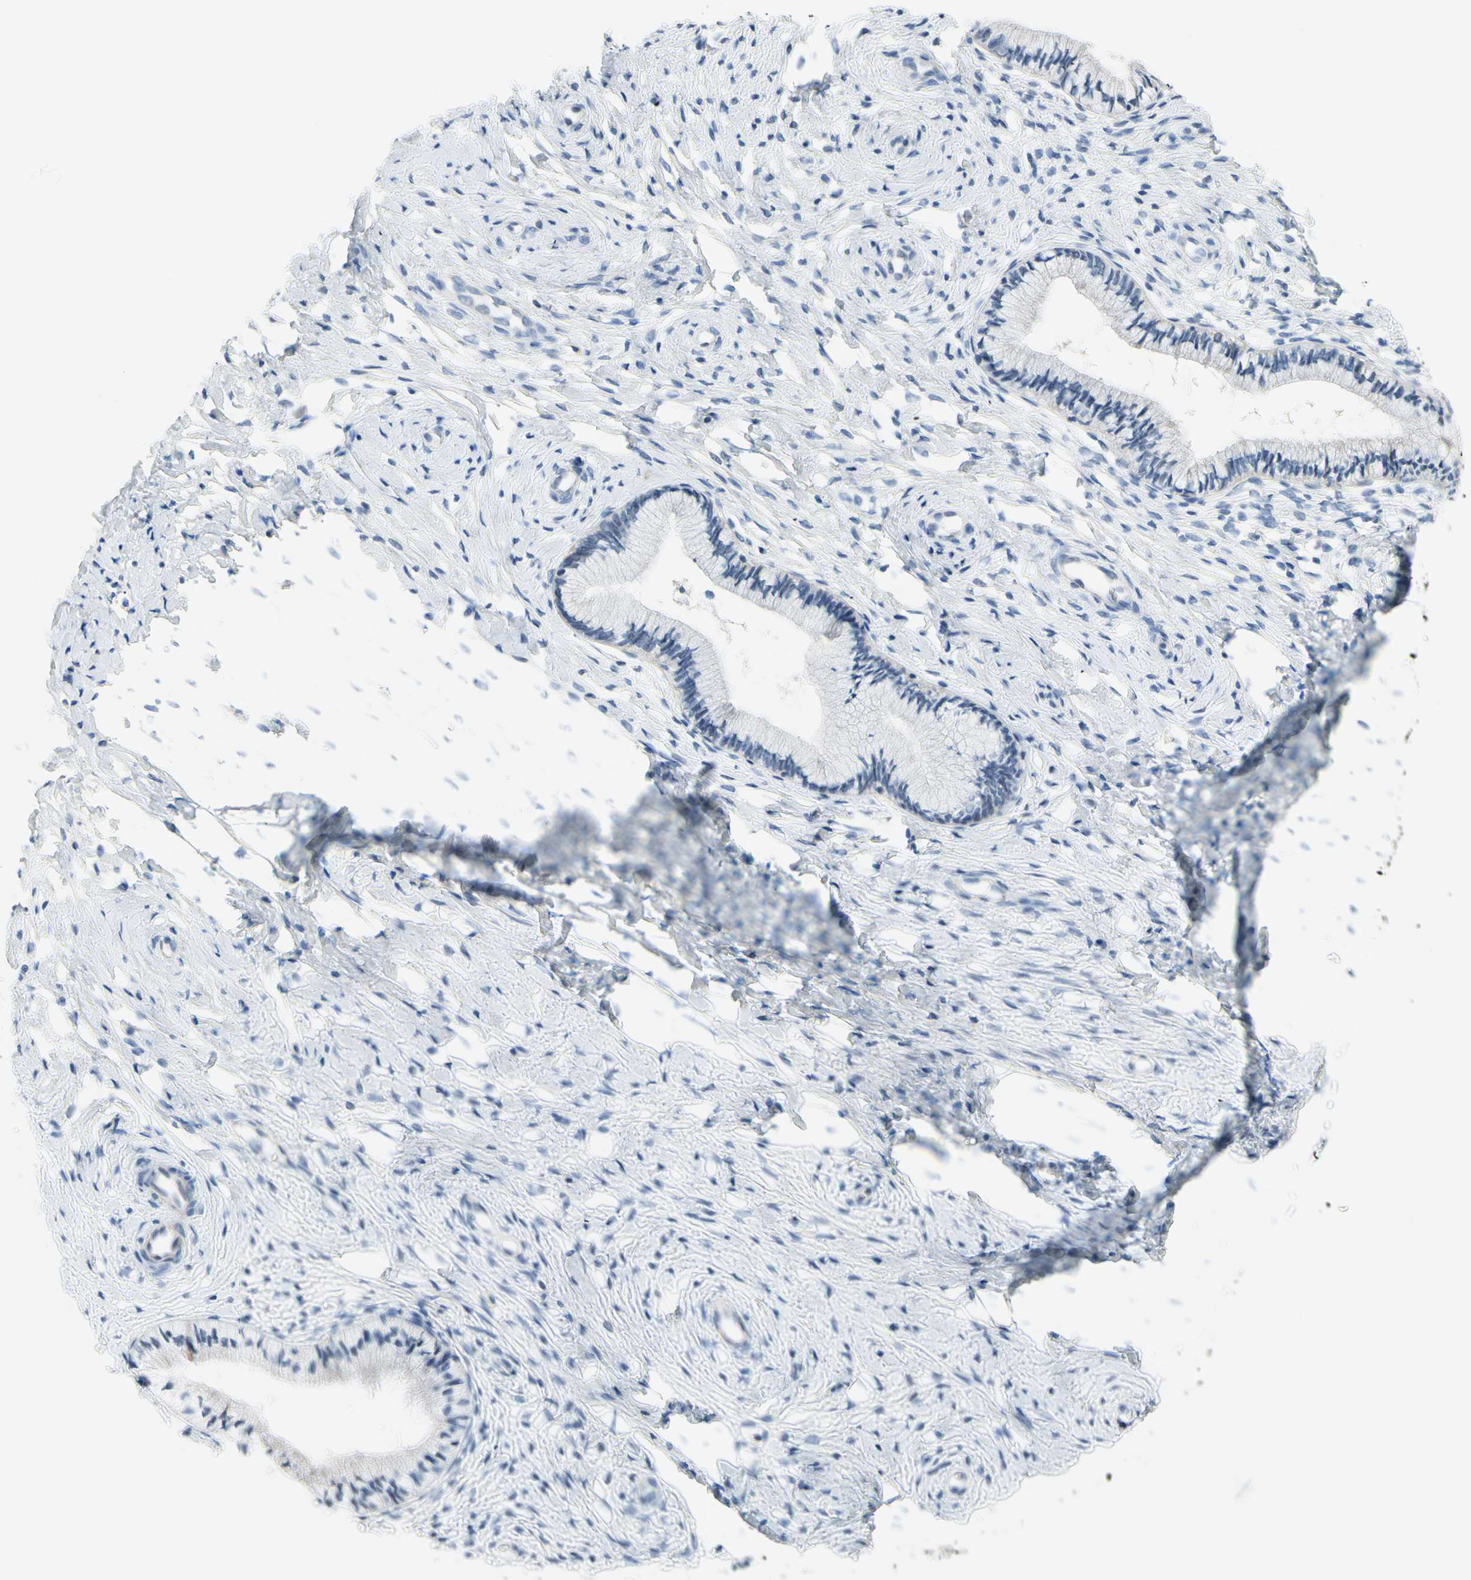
{"staining": {"intensity": "weak", "quantity": "<25%", "location": "cytoplasmic/membranous"}, "tissue": "cervix", "cell_type": "Glandular cells", "image_type": "normal", "snomed": [{"axis": "morphology", "description": "Normal tissue, NOS"}, {"axis": "topography", "description": "Cervix"}], "caption": "High power microscopy photomicrograph of an immunohistochemistry (IHC) image of unremarkable cervix, revealing no significant staining in glandular cells. (DAB (3,3'-diaminobenzidine) immunohistochemistry visualized using brightfield microscopy, high magnification).", "gene": "CKAP2", "patient": {"sex": "female", "age": 46}}